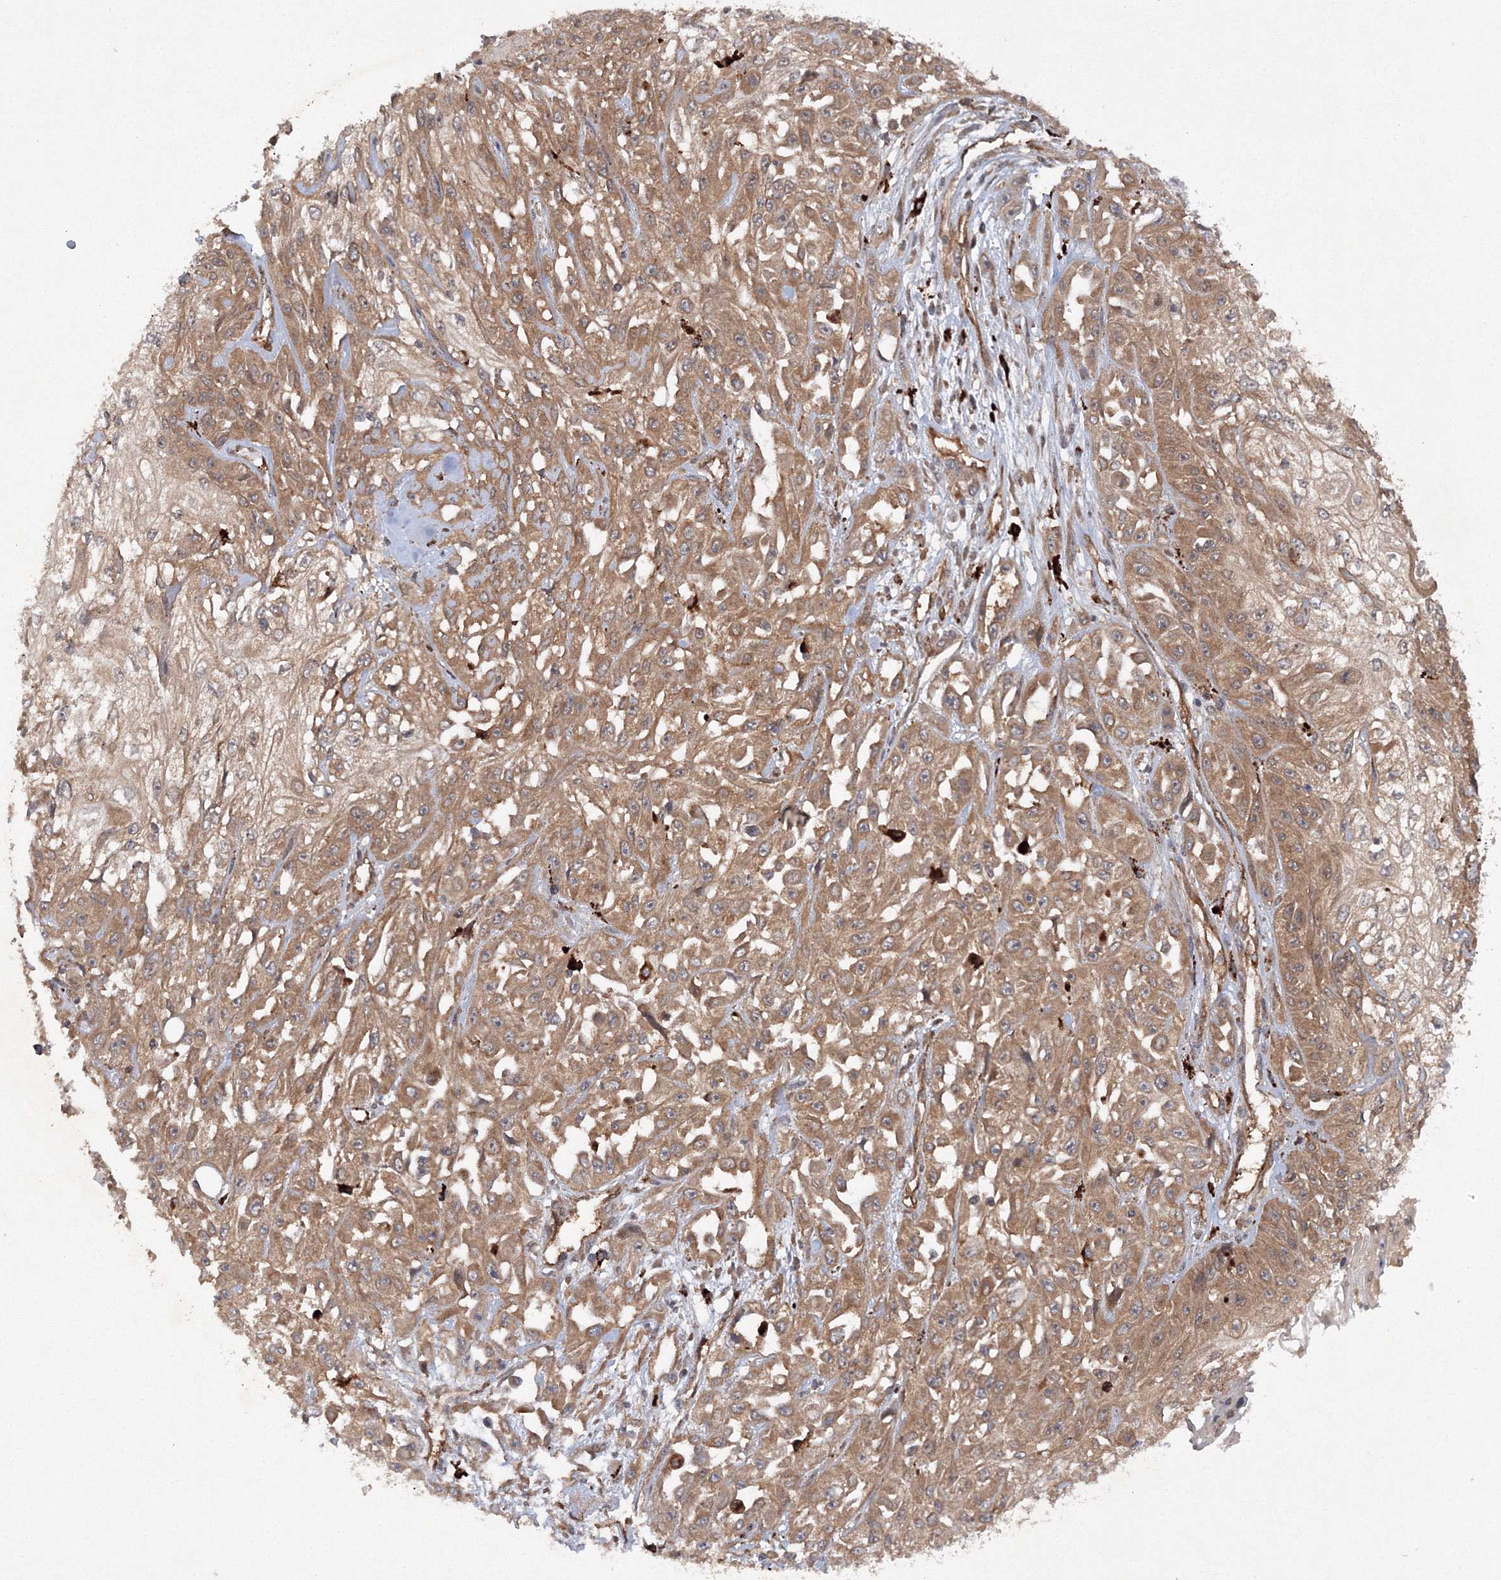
{"staining": {"intensity": "moderate", "quantity": ">75%", "location": "cytoplasmic/membranous"}, "tissue": "skin cancer", "cell_type": "Tumor cells", "image_type": "cancer", "snomed": [{"axis": "morphology", "description": "Squamous cell carcinoma, NOS"}, {"axis": "morphology", "description": "Squamous cell carcinoma, metastatic, NOS"}, {"axis": "topography", "description": "Skin"}, {"axis": "topography", "description": "Lymph node"}], "caption": "Approximately >75% of tumor cells in skin cancer display moderate cytoplasmic/membranous protein positivity as visualized by brown immunohistochemical staining.", "gene": "DCTD", "patient": {"sex": "male", "age": 75}}